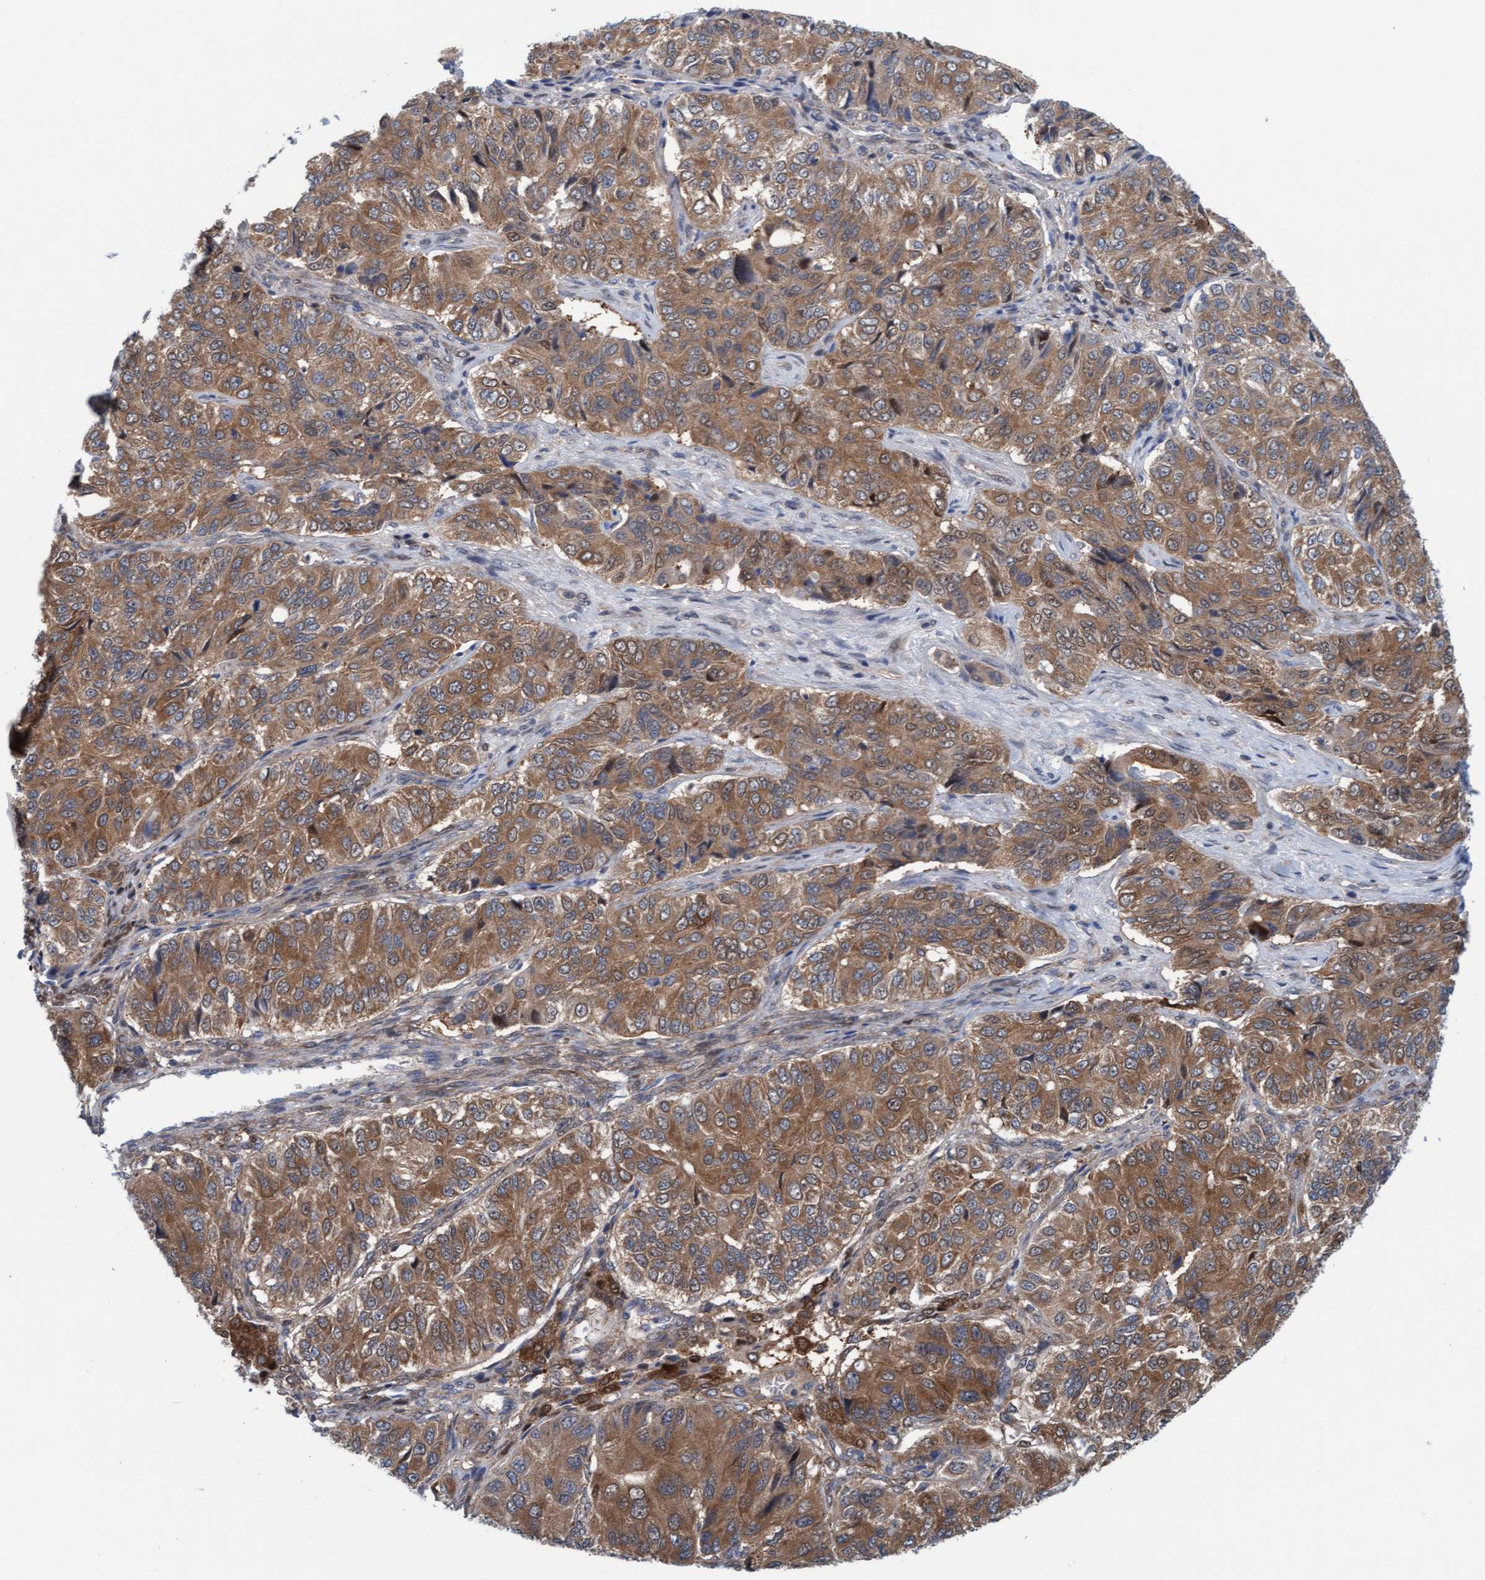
{"staining": {"intensity": "moderate", "quantity": ">75%", "location": "cytoplasmic/membranous"}, "tissue": "ovarian cancer", "cell_type": "Tumor cells", "image_type": "cancer", "snomed": [{"axis": "morphology", "description": "Carcinoma, endometroid"}, {"axis": "topography", "description": "Ovary"}], "caption": "Immunohistochemical staining of endometroid carcinoma (ovarian) displays moderate cytoplasmic/membranous protein expression in approximately >75% of tumor cells.", "gene": "KLHL25", "patient": {"sex": "female", "age": 51}}